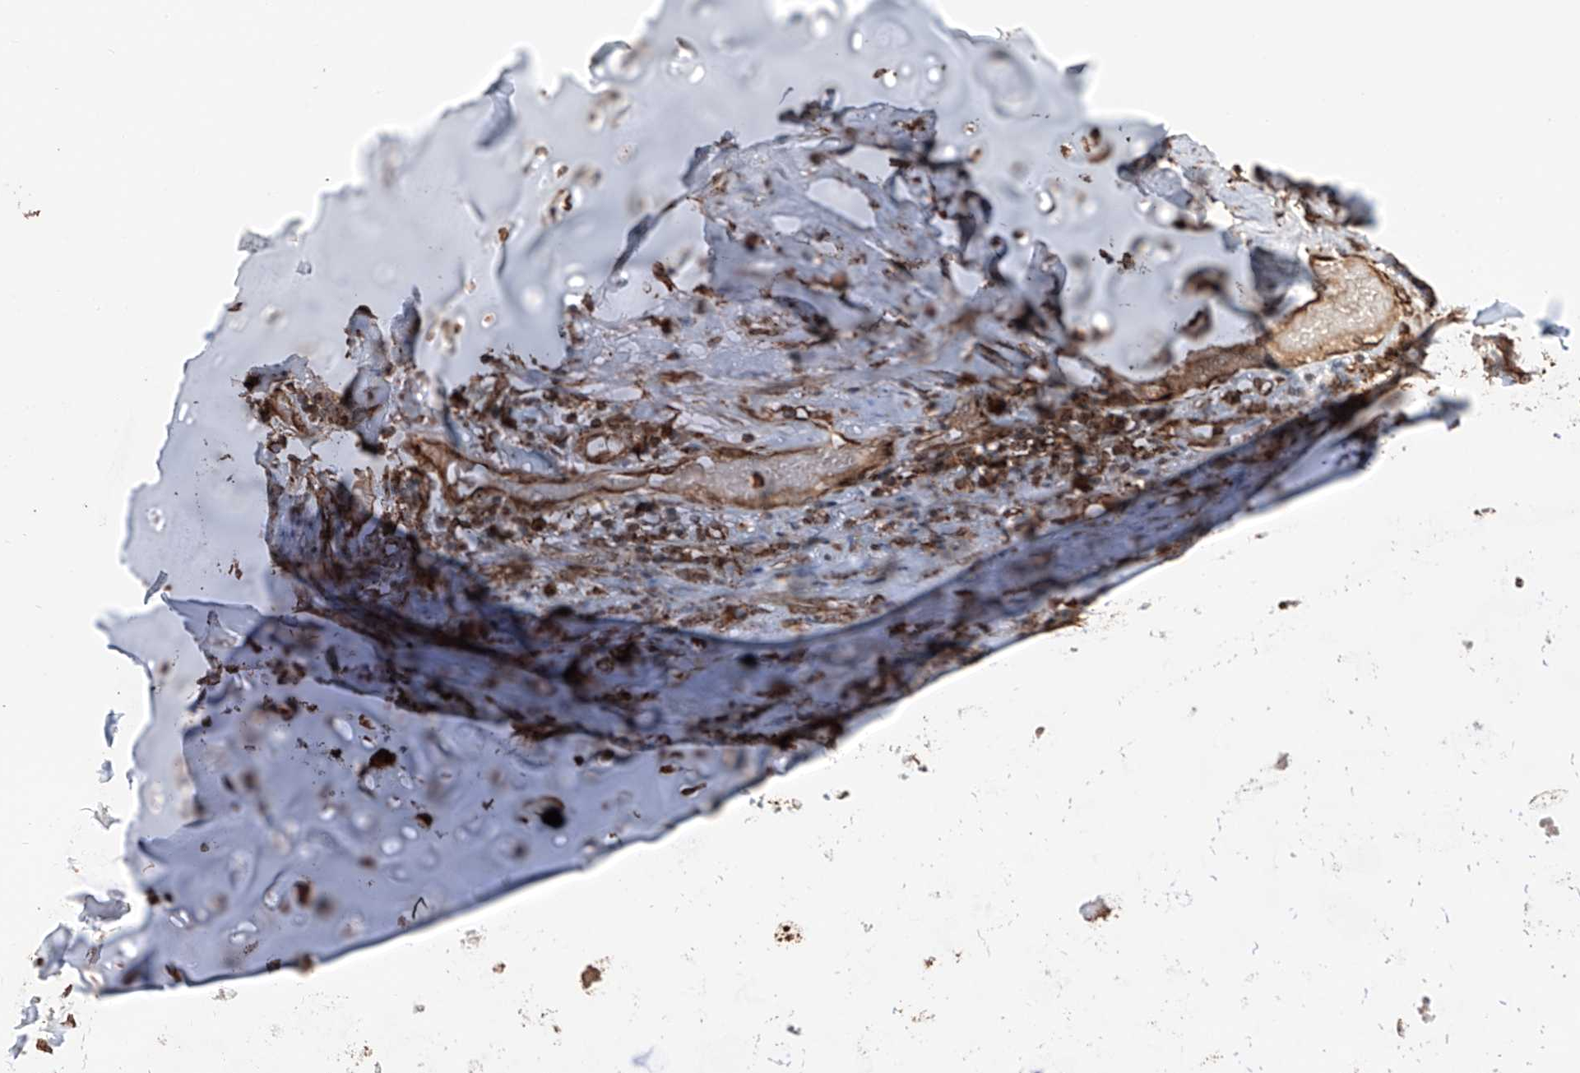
{"staining": {"intensity": "strong", "quantity": ">75%", "location": "cytoplasmic/membranous,nuclear"}, "tissue": "adipose tissue", "cell_type": "Adipocytes", "image_type": "normal", "snomed": [{"axis": "morphology", "description": "Normal tissue, NOS"}, {"axis": "morphology", "description": "Basal cell carcinoma"}, {"axis": "topography", "description": "Cartilage tissue"}, {"axis": "topography", "description": "Nasopharynx"}, {"axis": "topography", "description": "Oral tissue"}], "caption": "This micrograph reveals benign adipose tissue stained with immunohistochemistry to label a protein in brown. The cytoplasmic/membranous,nuclear of adipocytes show strong positivity for the protein. Nuclei are counter-stained blue.", "gene": "DNAH8", "patient": {"sex": "female", "age": 77}}